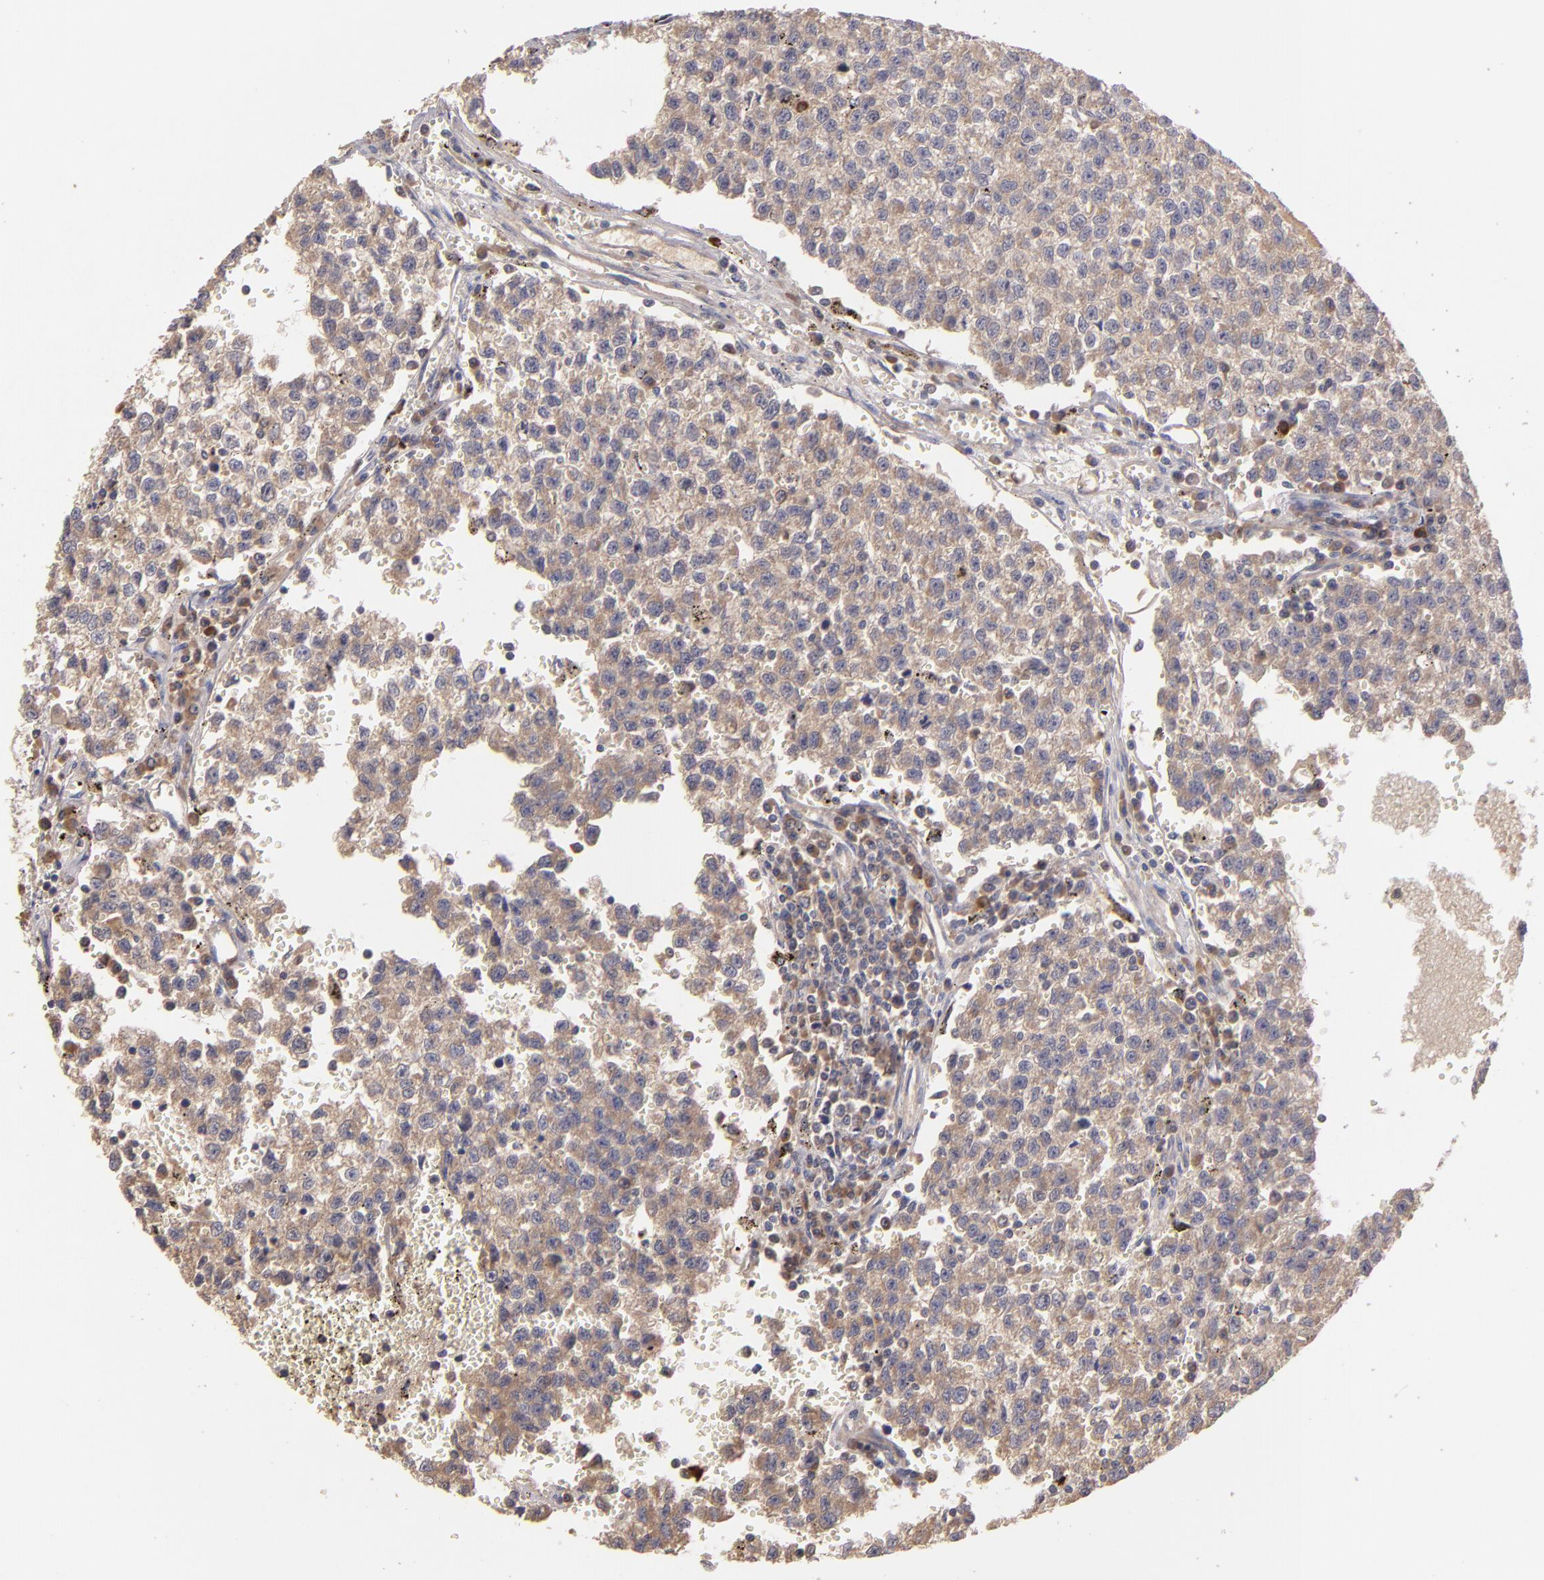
{"staining": {"intensity": "moderate", "quantity": "25%-75%", "location": "cytoplasmic/membranous"}, "tissue": "testis cancer", "cell_type": "Tumor cells", "image_type": "cancer", "snomed": [{"axis": "morphology", "description": "Seminoma, NOS"}, {"axis": "topography", "description": "Testis"}], "caption": "The image shows staining of testis cancer (seminoma), revealing moderate cytoplasmic/membranous protein expression (brown color) within tumor cells.", "gene": "UPF3B", "patient": {"sex": "male", "age": 35}}